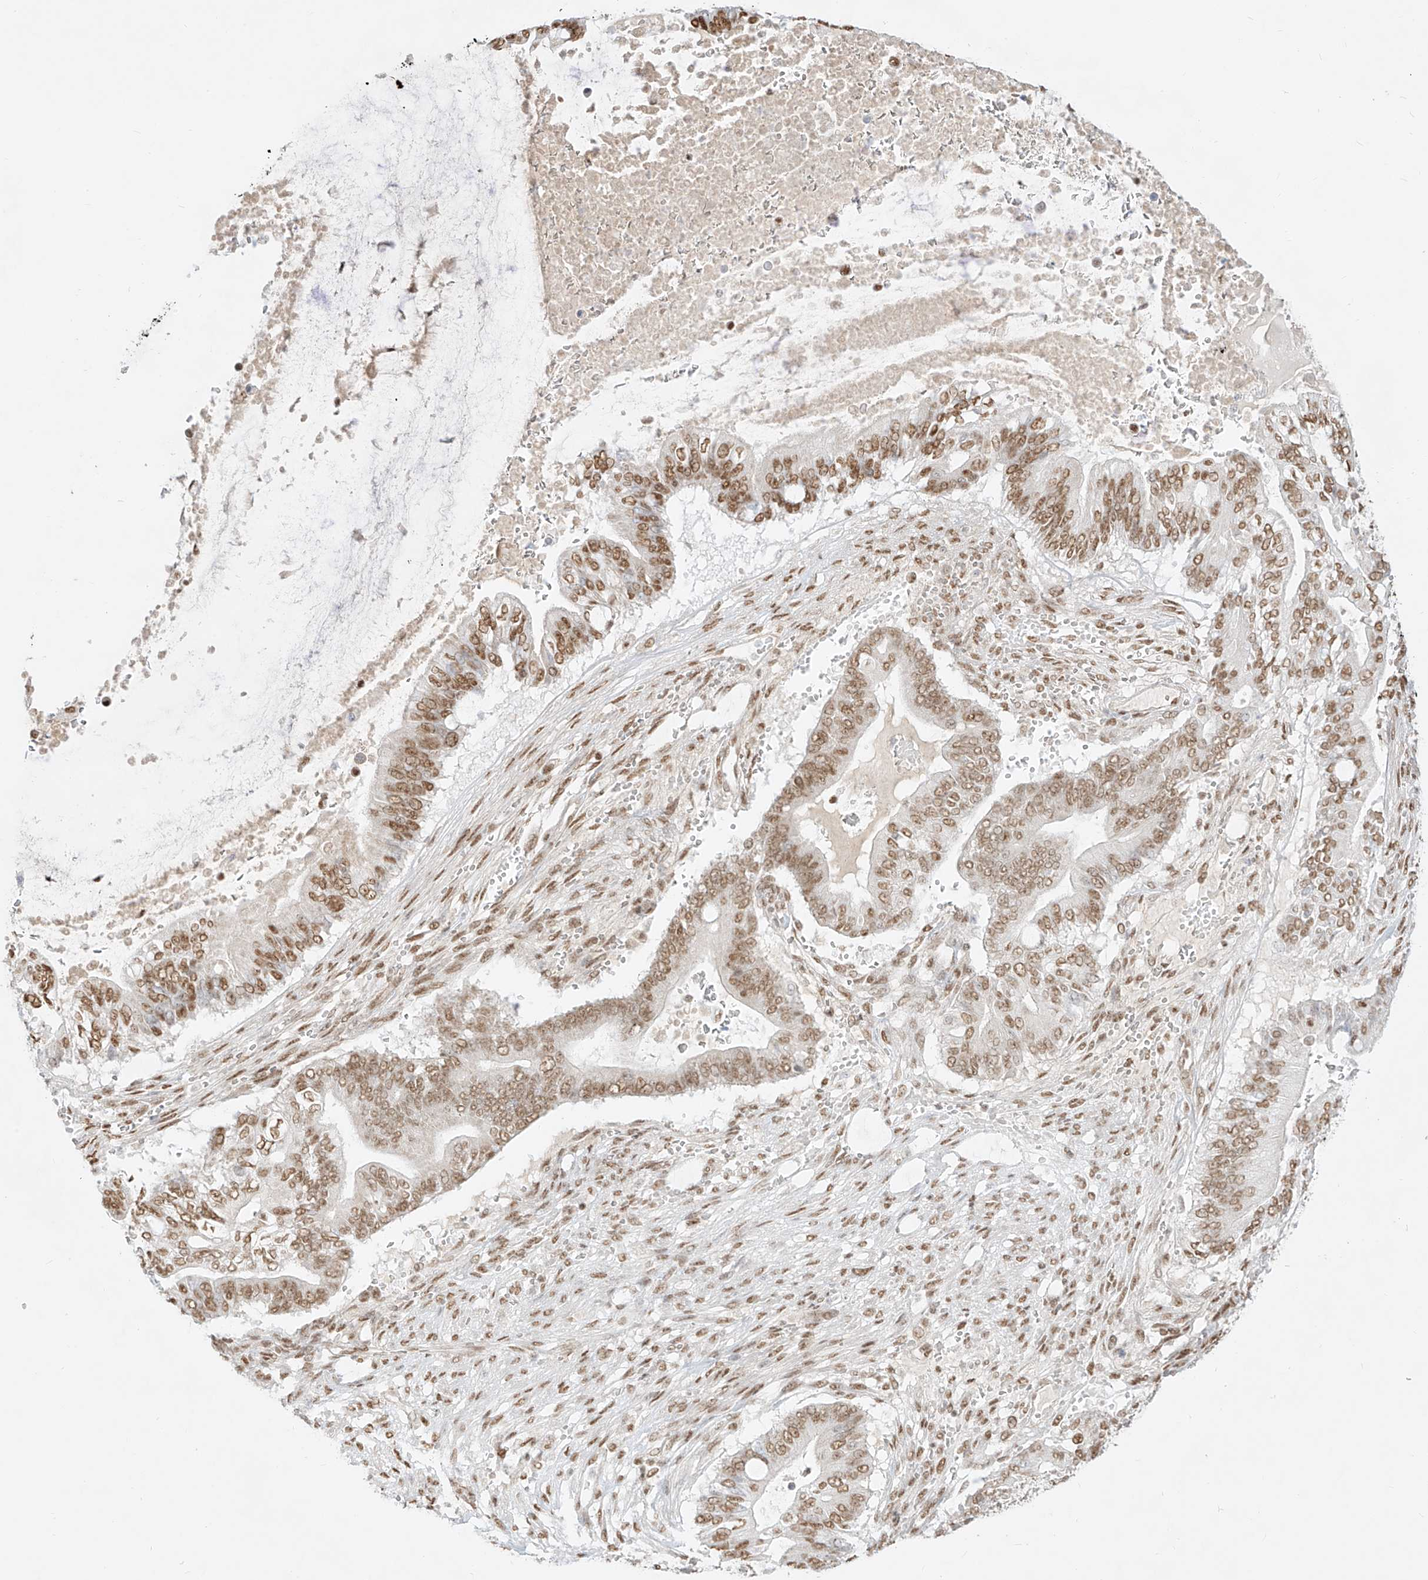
{"staining": {"intensity": "moderate", "quantity": ">75%", "location": "nuclear"}, "tissue": "pancreatic cancer", "cell_type": "Tumor cells", "image_type": "cancer", "snomed": [{"axis": "morphology", "description": "Adenocarcinoma, NOS"}, {"axis": "topography", "description": "Pancreas"}], "caption": "Immunohistochemical staining of pancreatic cancer shows medium levels of moderate nuclear staining in about >75% of tumor cells.", "gene": "NHSL1", "patient": {"sex": "male", "age": 68}}